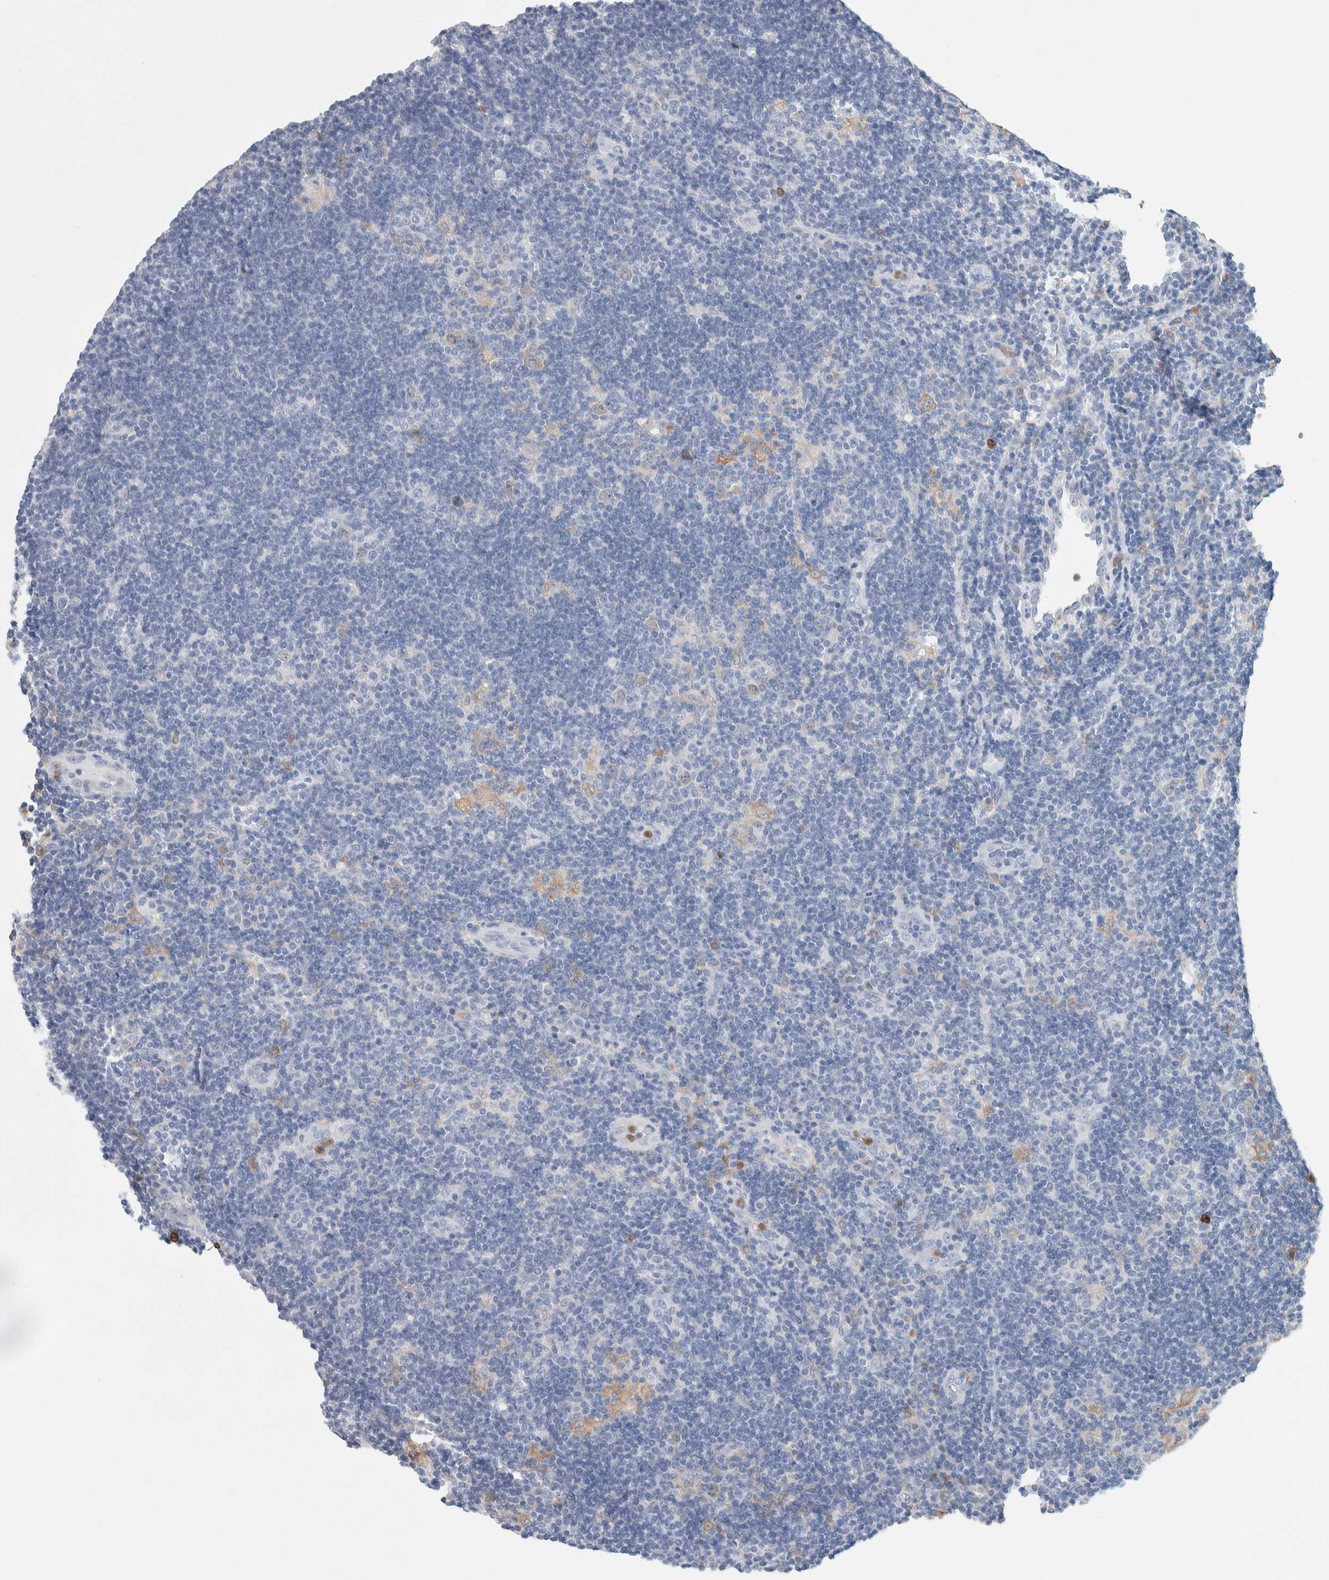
{"staining": {"intensity": "negative", "quantity": "none", "location": "none"}, "tissue": "lymphoma", "cell_type": "Tumor cells", "image_type": "cancer", "snomed": [{"axis": "morphology", "description": "Hodgkin's disease, NOS"}, {"axis": "topography", "description": "Lymph node"}], "caption": "The IHC histopathology image has no significant positivity in tumor cells of lymphoma tissue.", "gene": "NCF2", "patient": {"sex": "female", "age": 57}}